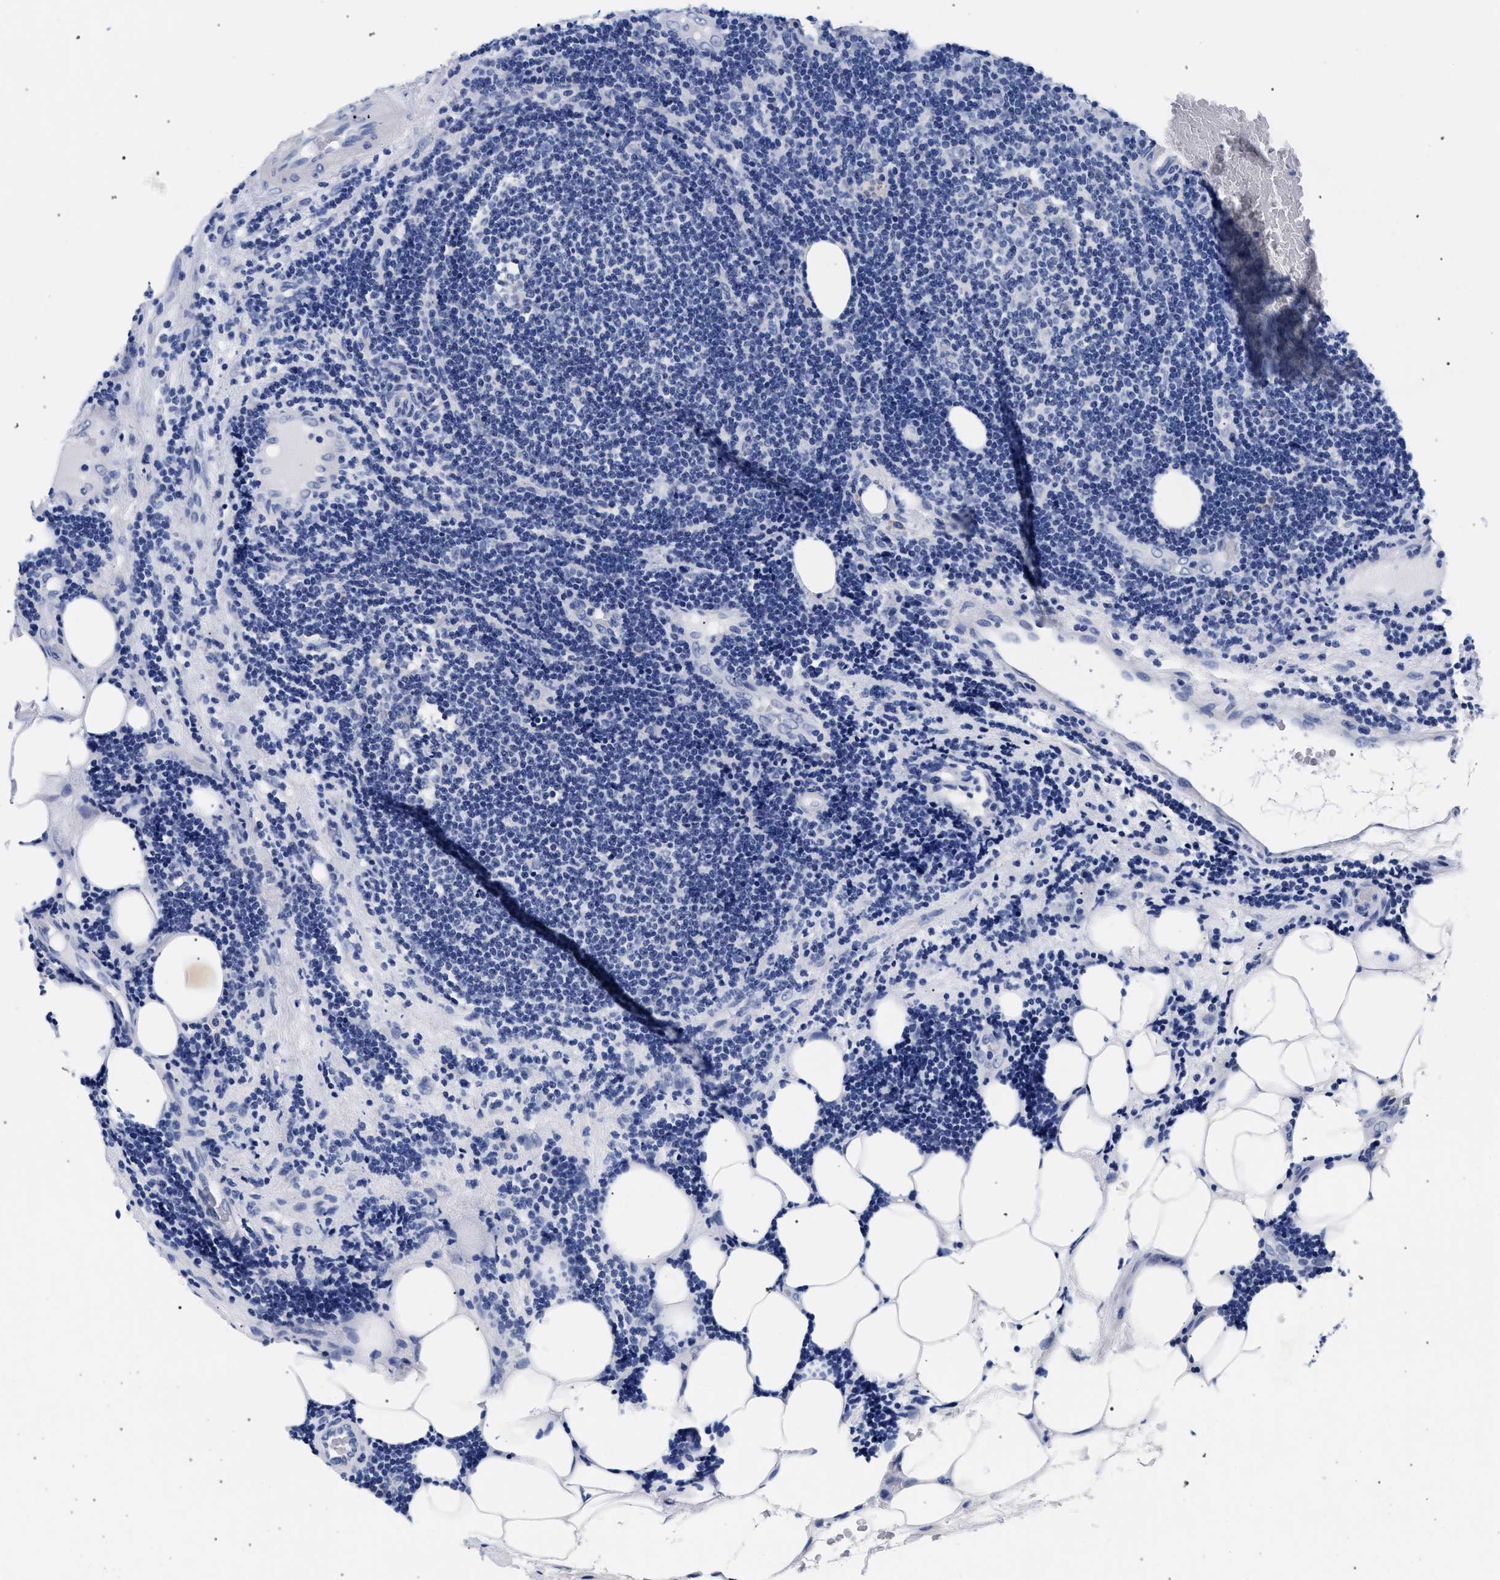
{"staining": {"intensity": "negative", "quantity": "none", "location": "none"}, "tissue": "lymphoma", "cell_type": "Tumor cells", "image_type": "cancer", "snomed": [{"axis": "morphology", "description": "Malignant lymphoma, non-Hodgkin's type, Low grade"}, {"axis": "topography", "description": "Lymph node"}], "caption": "Photomicrograph shows no significant protein positivity in tumor cells of low-grade malignant lymphoma, non-Hodgkin's type.", "gene": "AKAP4", "patient": {"sex": "male", "age": 83}}